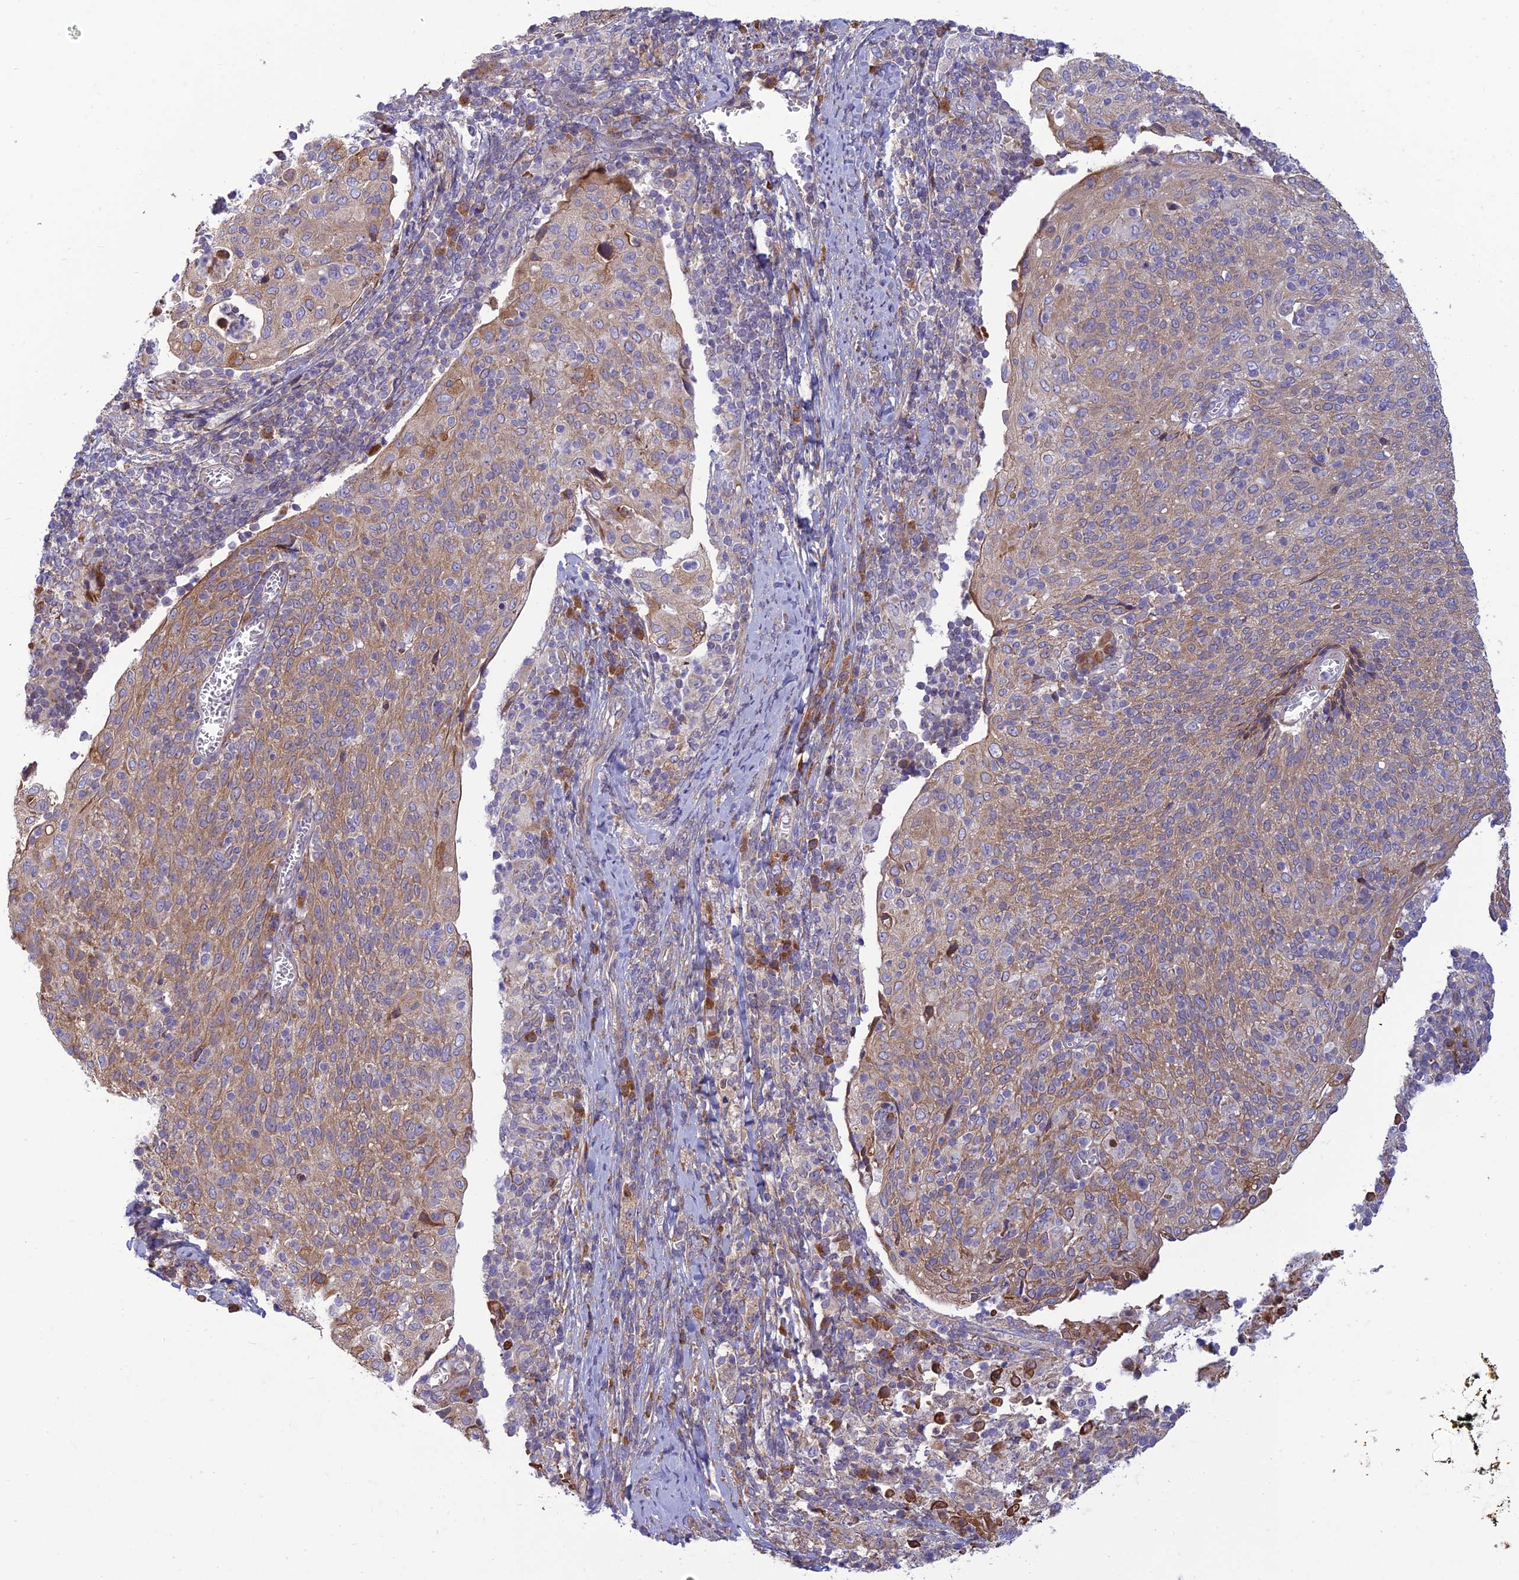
{"staining": {"intensity": "weak", "quantity": ">75%", "location": "cytoplasmic/membranous"}, "tissue": "cervical cancer", "cell_type": "Tumor cells", "image_type": "cancer", "snomed": [{"axis": "morphology", "description": "Squamous cell carcinoma, NOS"}, {"axis": "topography", "description": "Cervix"}], "caption": "Immunohistochemical staining of human cervical squamous cell carcinoma demonstrates low levels of weak cytoplasmic/membranous protein staining in approximately >75% of tumor cells.", "gene": "RPL17-C18orf32", "patient": {"sex": "female", "age": 52}}